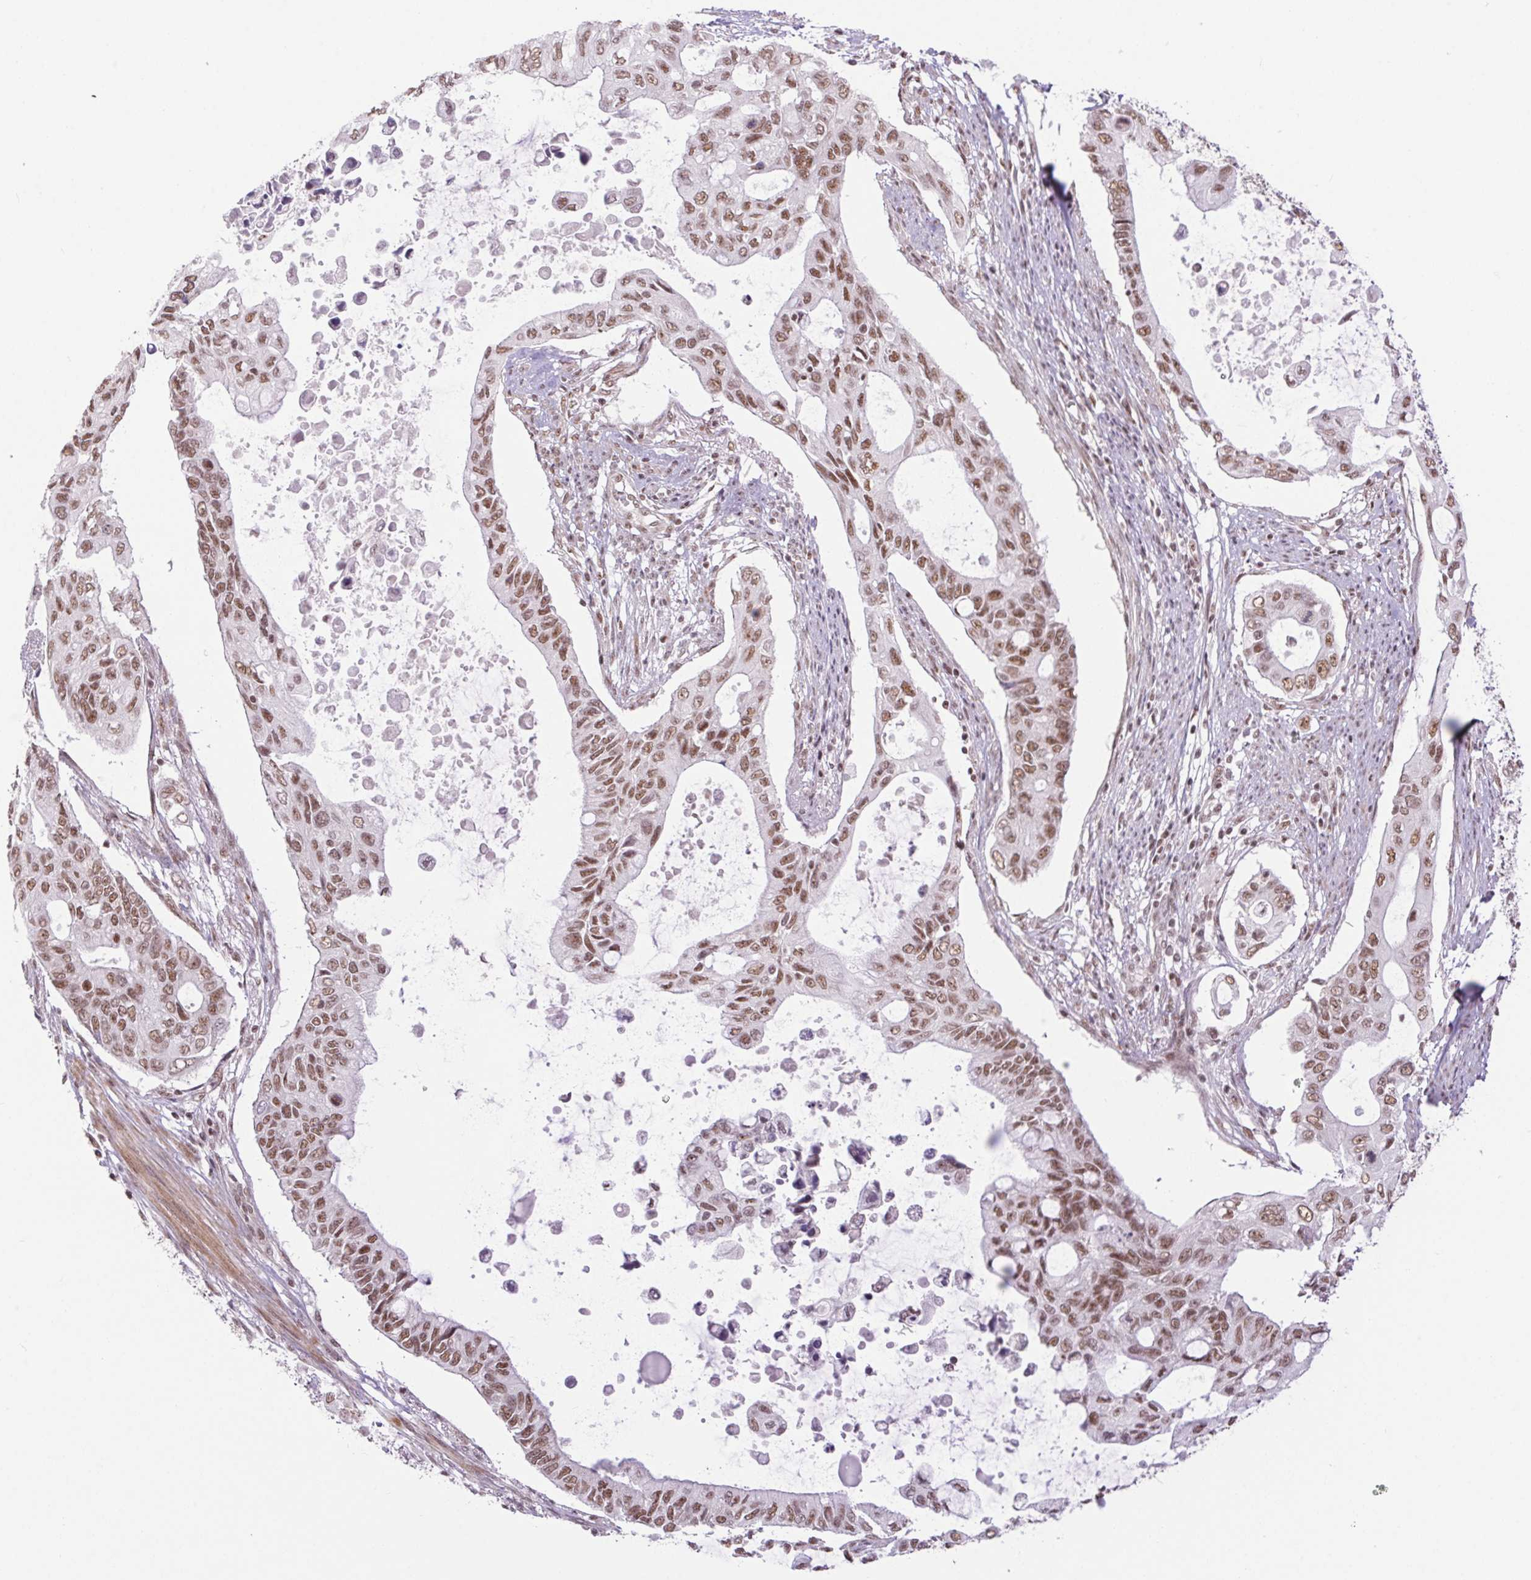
{"staining": {"intensity": "moderate", "quantity": ">75%", "location": "nuclear"}, "tissue": "pancreatic cancer", "cell_type": "Tumor cells", "image_type": "cancer", "snomed": [{"axis": "morphology", "description": "Adenocarcinoma, NOS"}, {"axis": "topography", "description": "Pancreas"}], "caption": "Pancreatic cancer (adenocarcinoma) stained with DAB (3,3'-diaminobenzidine) immunohistochemistry (IHC) reveals medium levels of moderate nuclear expression in approximately >75% of tumor cells.", "gene": "DDX17", "patient": {"sex": "female", "age": 63}}